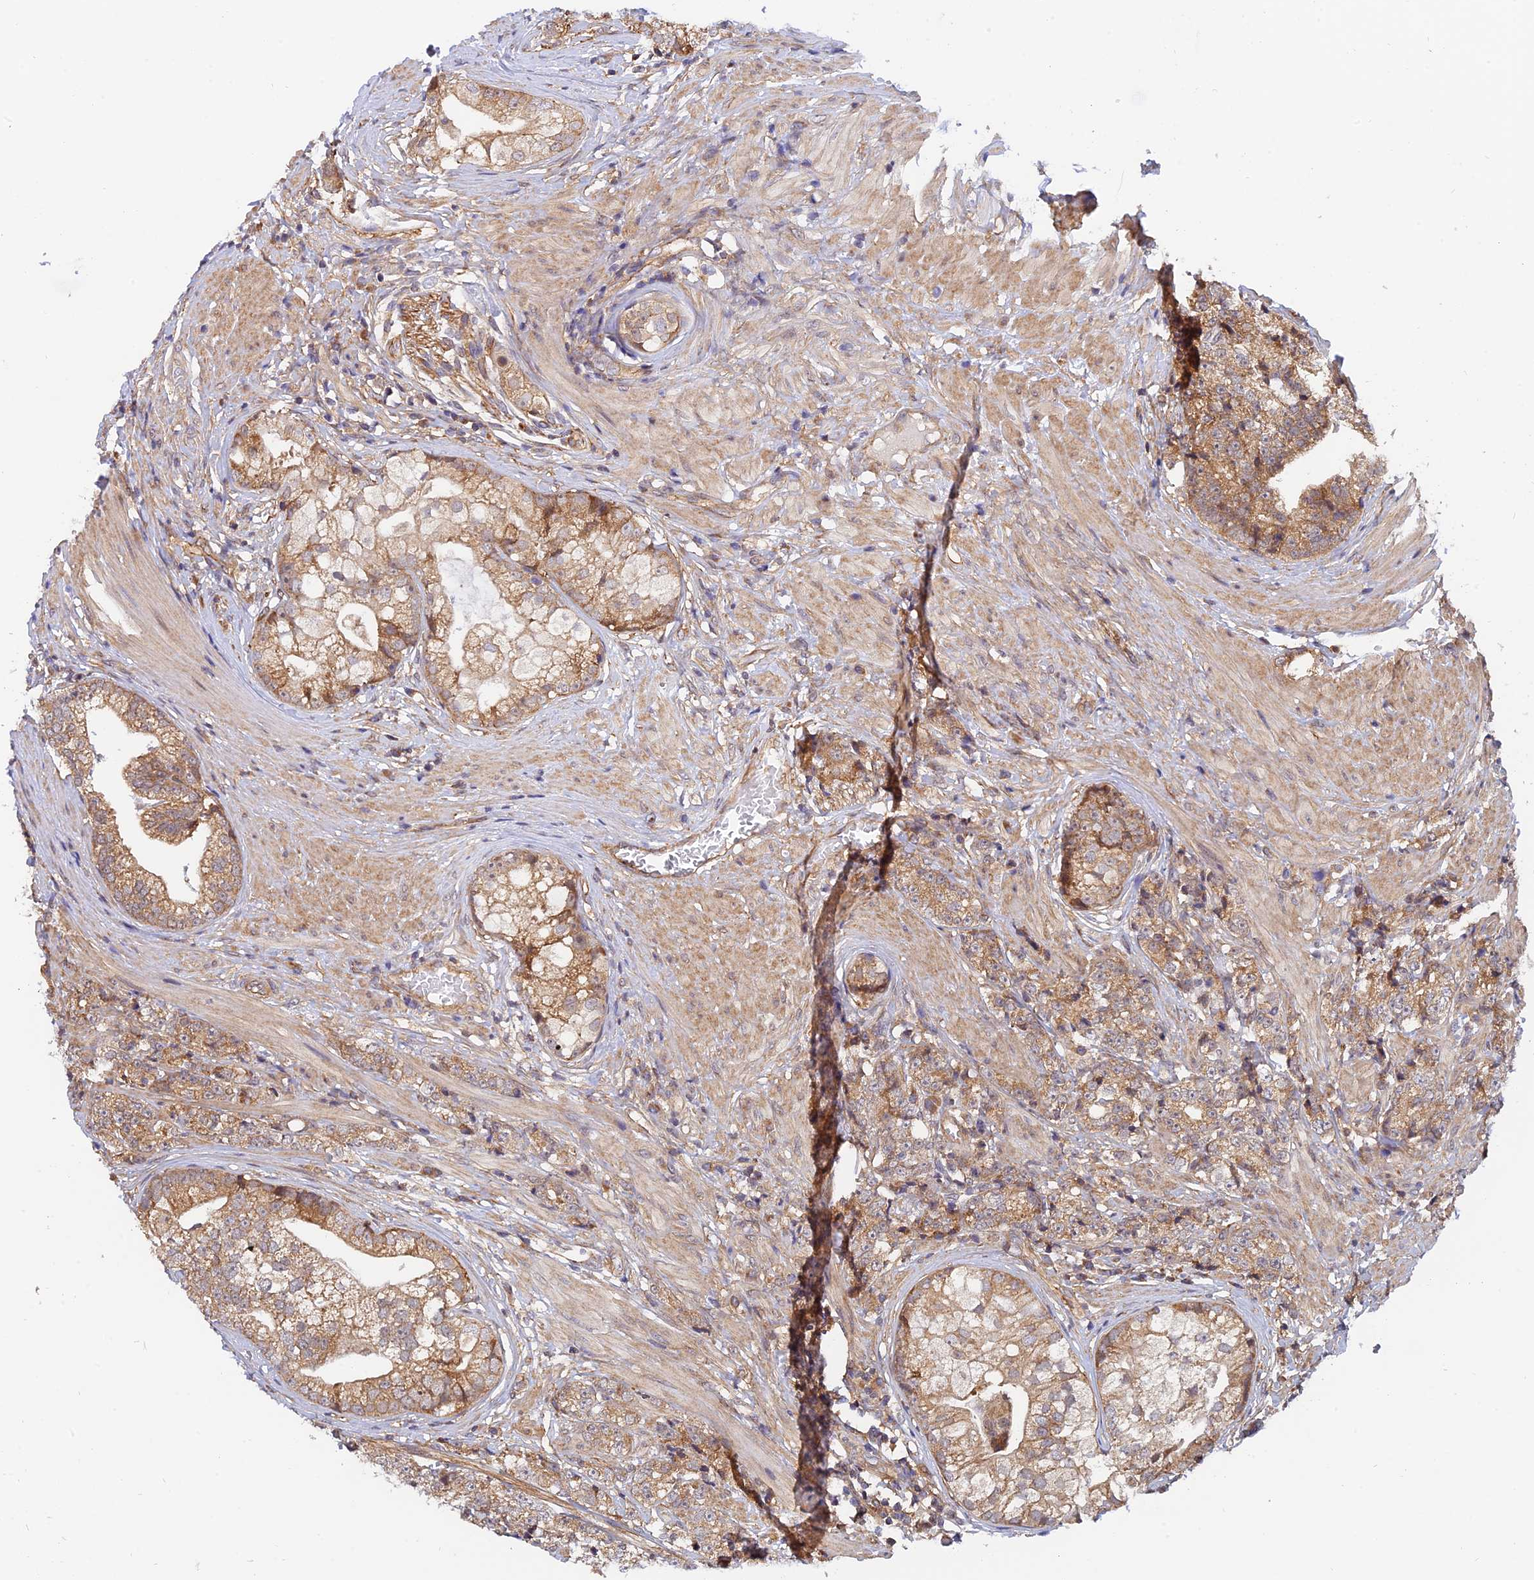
{"staining": {"intensity": "moderate", "quantity": "25%-75%", "location": "cytoplasmic/membranous"}, "tissue": "prostate cancer", "cell_type": "Tumor cells", "image_type": "cancer", "snomed": [{"axis": "morphology", "description": "Adenocarcinoma, High grade"}, {"axis": "topography", "description": "Prostate"}], "caption": "A histopathology image showing moderate cytoplasmic/membranous positivity in approximately 25%-75% of tumor cells in high-grade adenocarcinoma (prostate), as visualized by brown immunohistochemical staining.", "gene": "WDR41", "patient": {"sex": "male", "age": 69}}